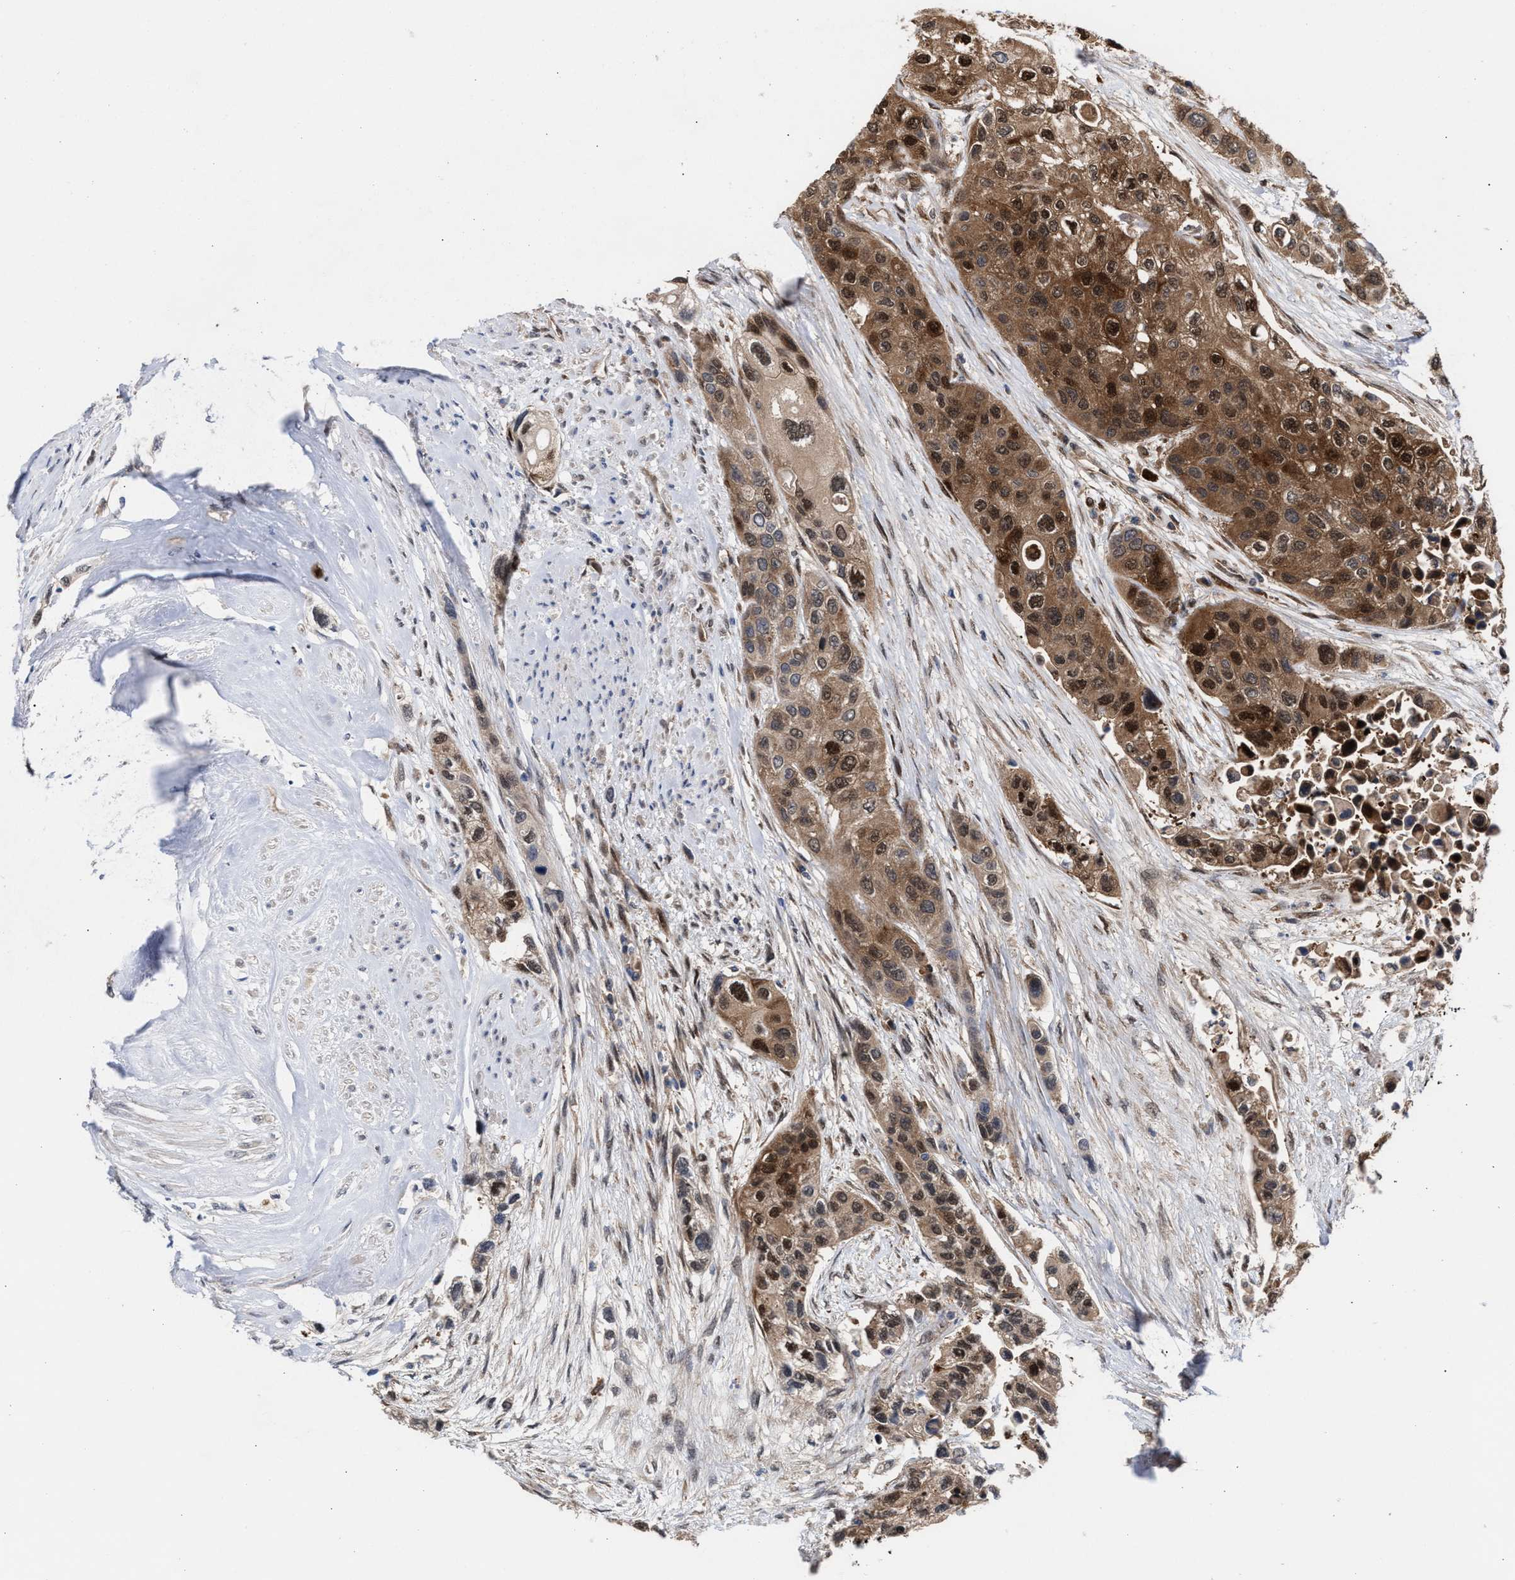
{"staining": {"intensity": "moderate", "quantity": ">75%", "location": "cytoplasmic/membranous,nuclear"}, "tissue": "urothelial cancer", "cell_type": "Tumor cells", "image_type": "cancer", "snomed": [{"axis": "morphology", "description": "Urothelial carcinoma, High grade"}, {"axis": "topography", "description": "Urinary bladder"}], "caption": "The micrograph shows a brown stain indicating the presence of a protein in the cytoplasmic/membranous and nuclear of tumor cells in urothelial cancer.", "gene": "TP53I3", "patient": {"sex": "female", "age": 56}}